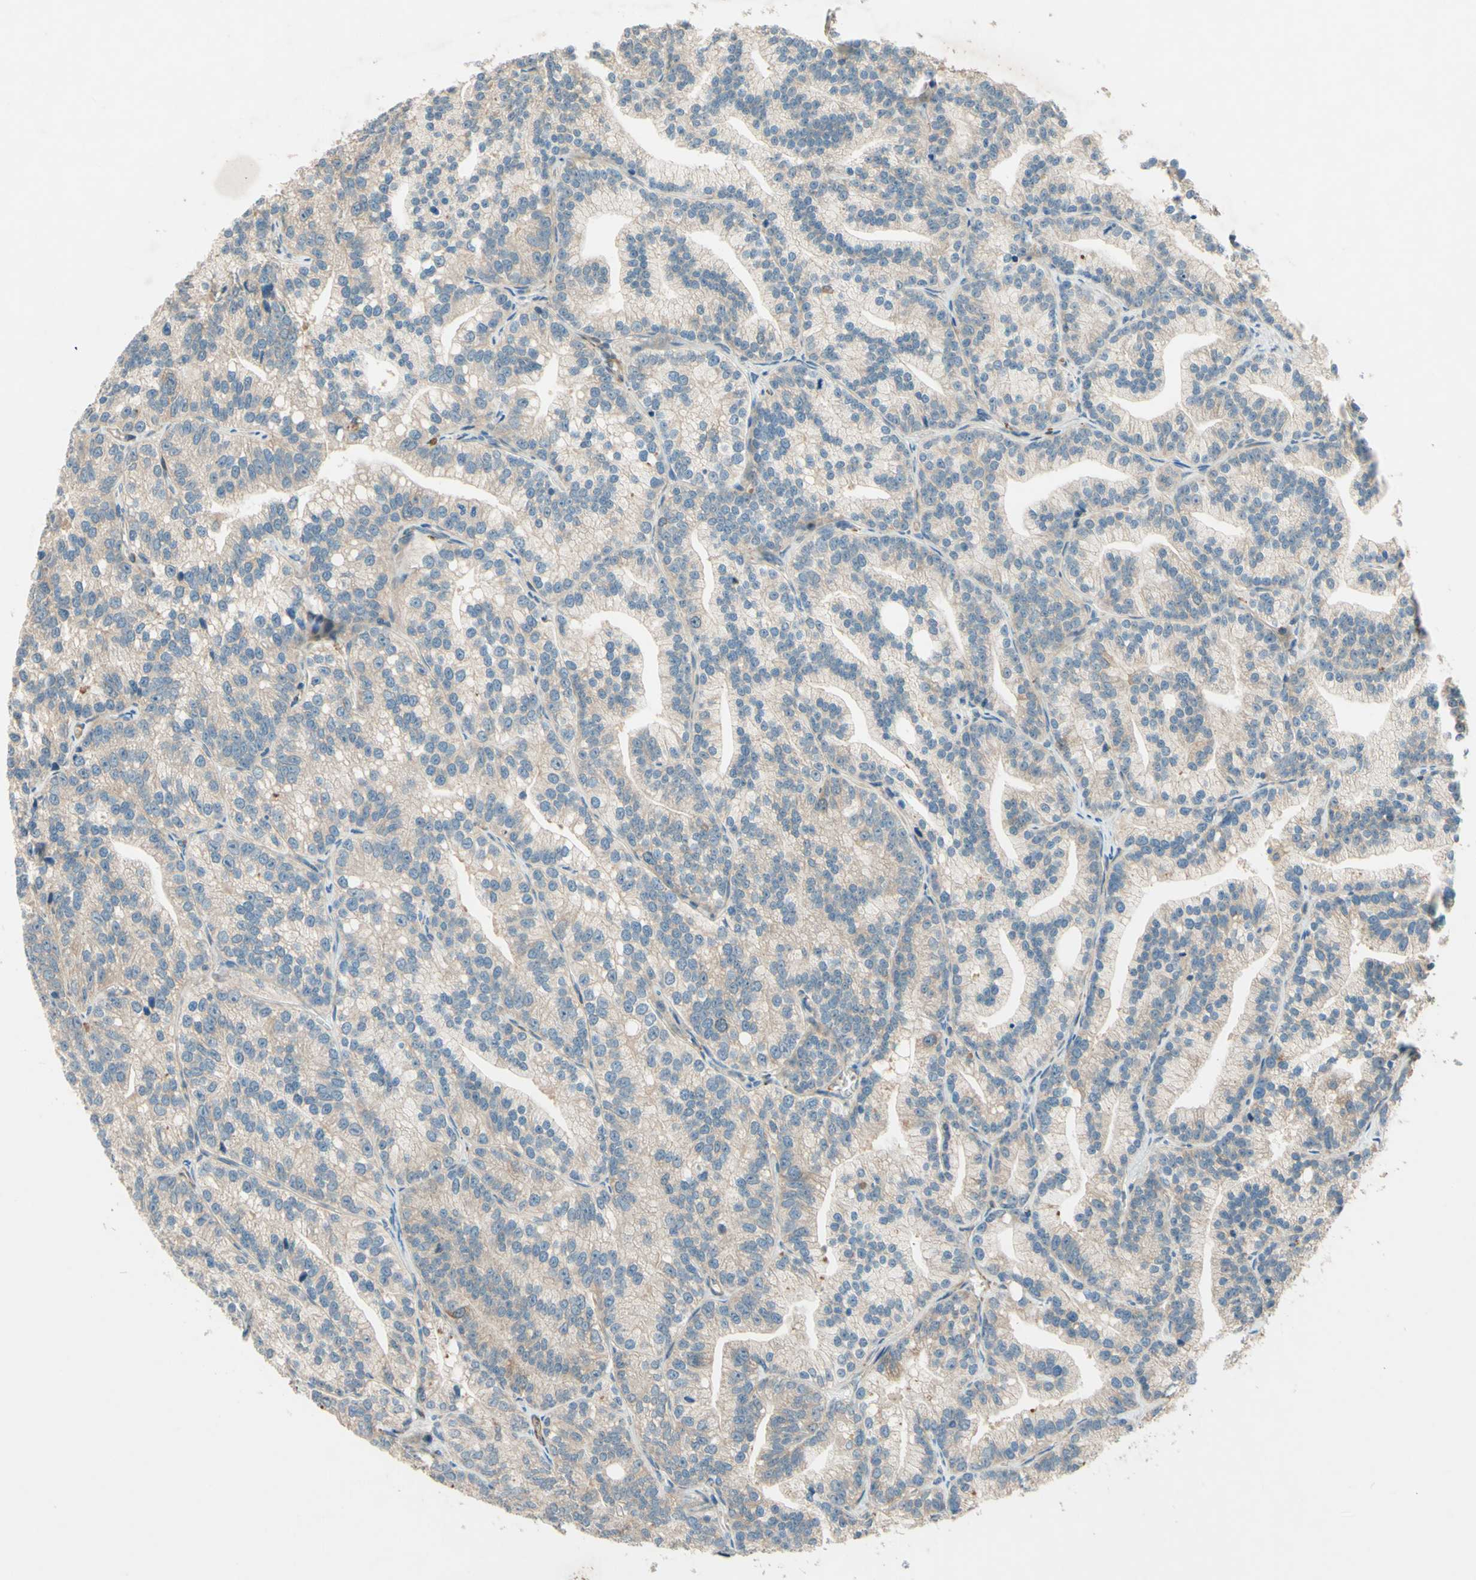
{"staining": {"intensity": "weak", "quantity": ">75%", "location": "cytoplasmic/membranous"}, "tissue": "prostate cancer", "cell_type": "Tumor cells", "image_type": "cancer", "snomed": [{"axis": "morphology", "description": "Adenocarcinoma, Low grade"}, {"axis": "topography", "description": "Prostate"}], "caption": "This is a histology image of immunohistochemistry staining of prostate cancer (low-grade adenocarcinoma), which shows weak positivity in the cytoplasmic/membranous of tumor cells.", "gene": "ADAM17", "patient": {"sex": "male", "age": 89}}